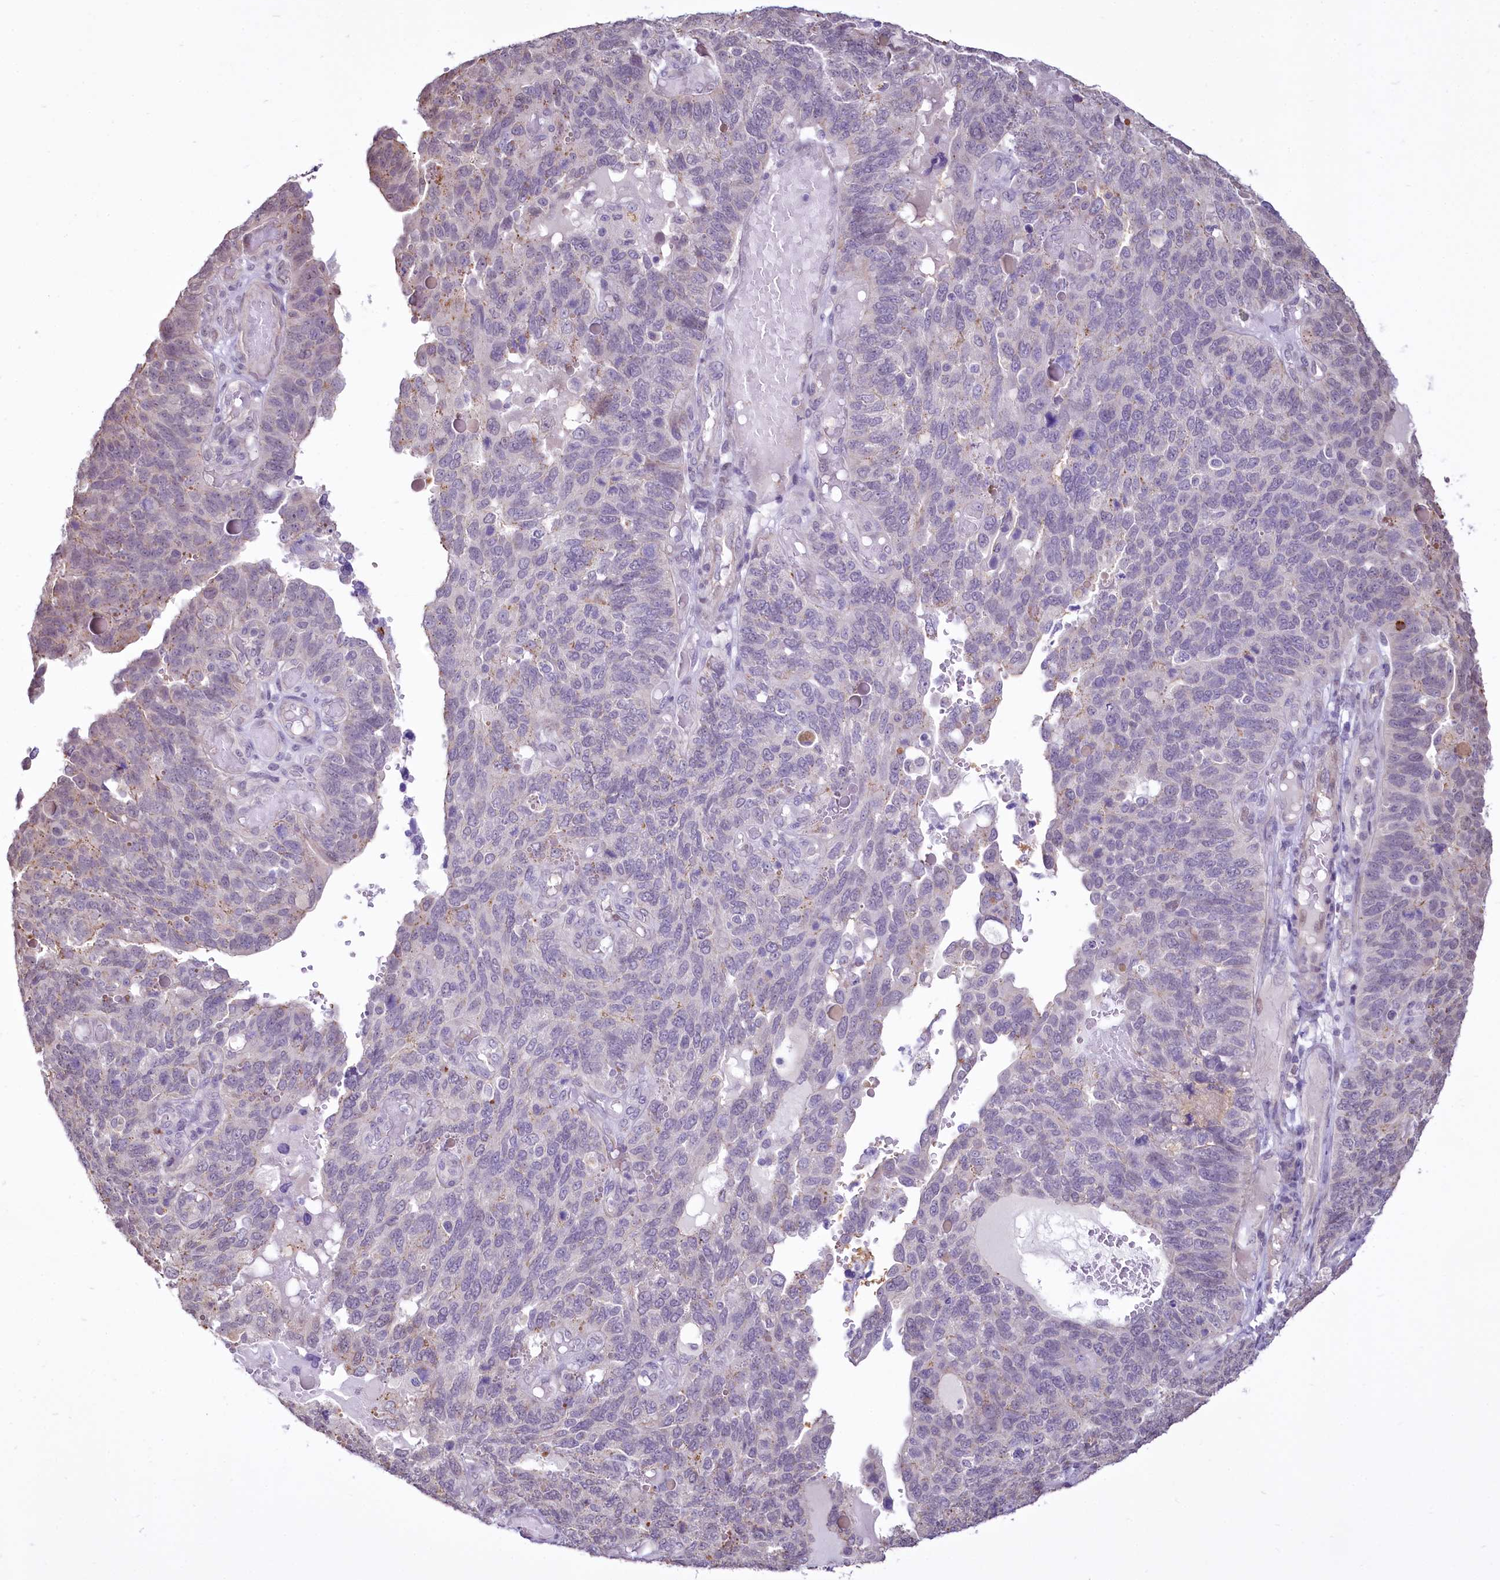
{"staining": {"intensity": "negative", "quantity": "none", "location": "none"}, "tissue": "endometrial cancer", "cell_type": "Tumor cells", "image_type": "cancer", "snomed": [{"axis": "morphology", "description": "Adenocarcinoma, NOS"}, {"axis": "topography", "description": "Endometrium"}], "caption": "Immunohistochemical staining of human adenocarcinoma (endometrial) shows no significant expression in tumor cells. Nuclei are stained in blue.", "gene": "BANK1", "patient": {"sex": "female", "age": 66}}